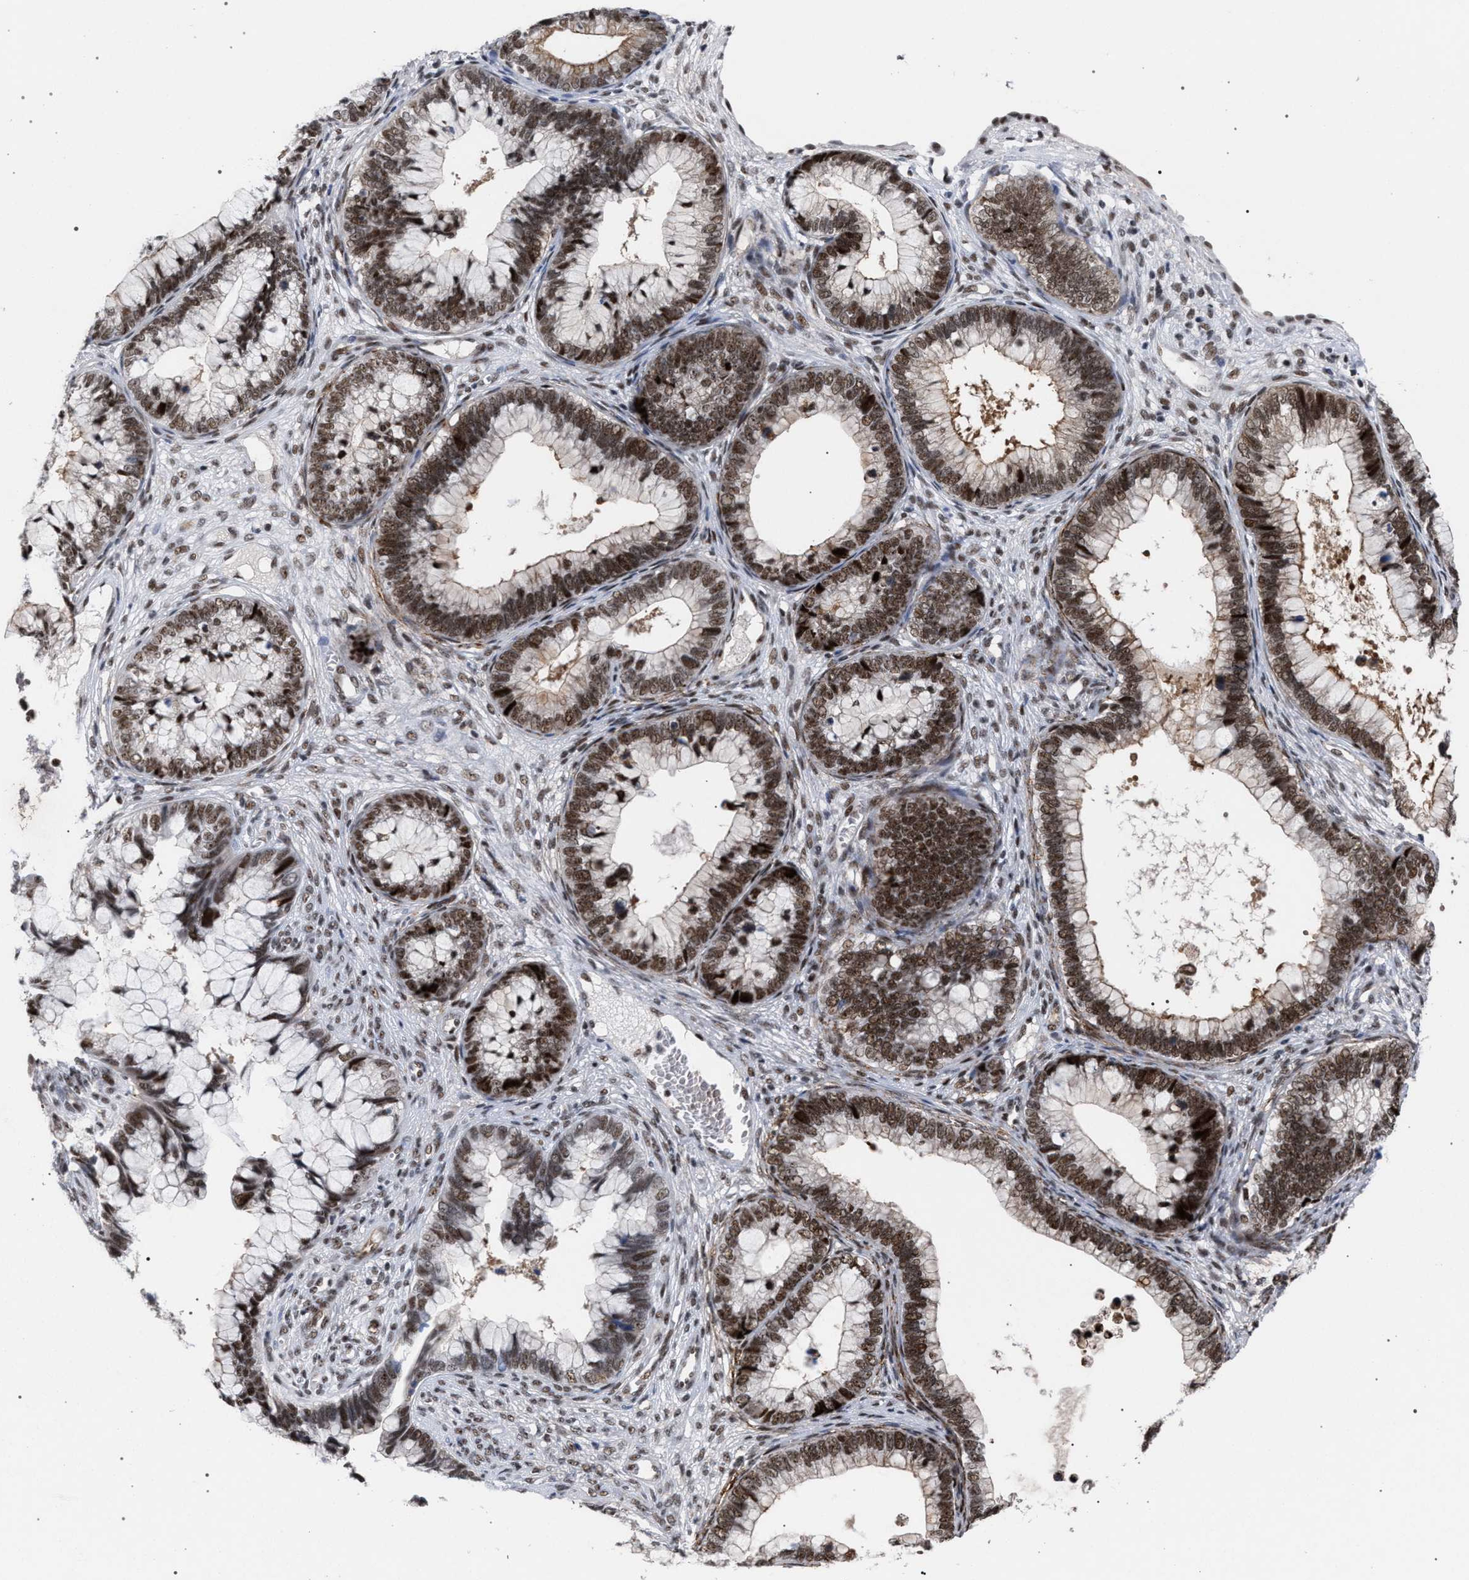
{"staining": {"intensity": "strong", "quantity": ">75%", "location": "nuclear"}, "tissue": "cervical cancer", "cell_type": "Tumor cells", "image_type": "cancer", "snomed": [{"axis": "morphology", "description": "Adenocarcinoma, NOS"}, {"axis": "topography", "description": "Cervix"}], "caption": "Human cervical cancer (adenocarcinoma) stained with a protein marker displays strong staining in tumor cells.", "gene": "SCAF4", "patient": {"sex": "female", "age": 44}}